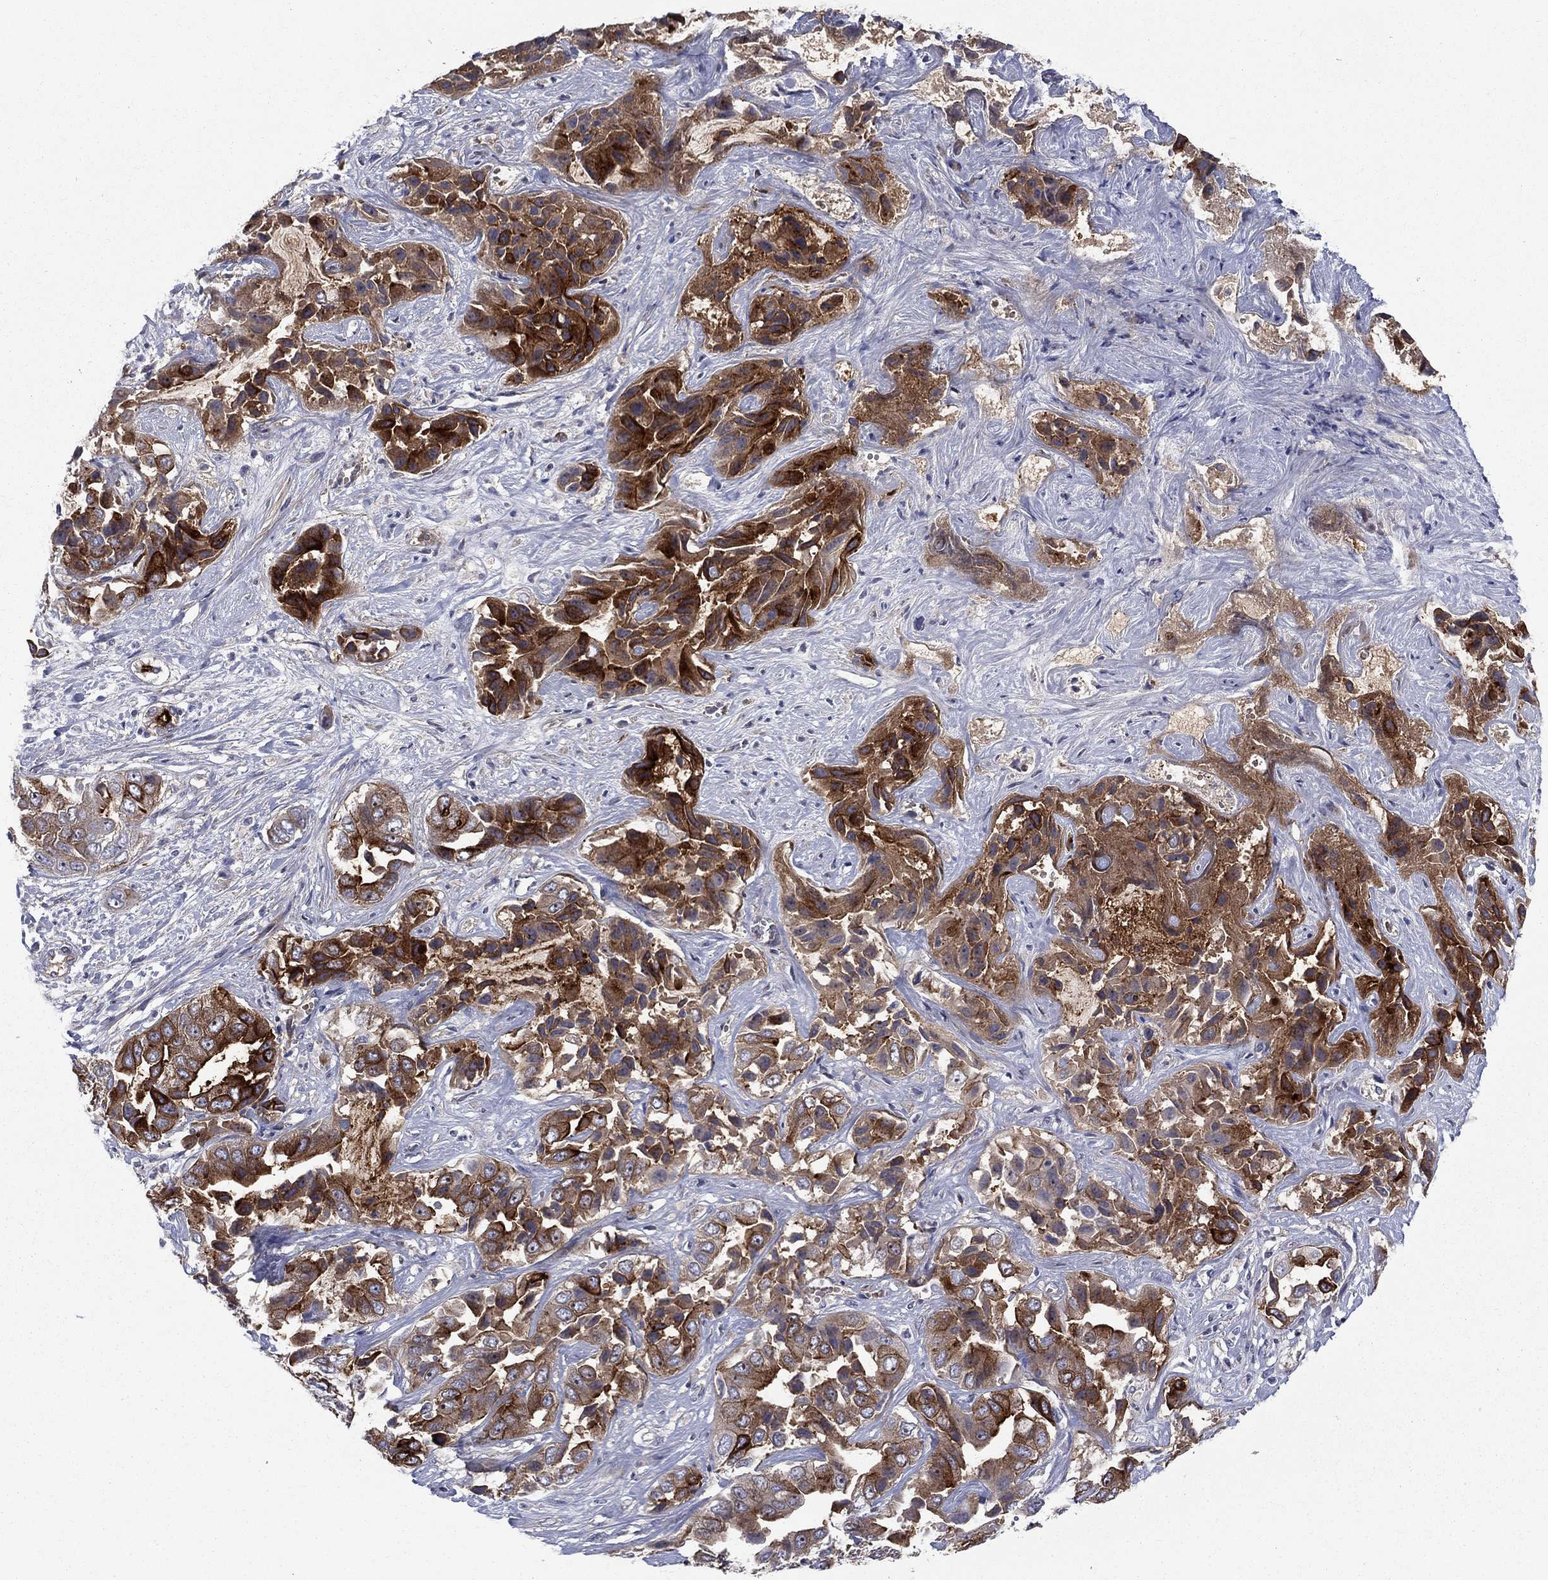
{"staining": {"intensity": "strong", "quantity": "25%-75%", "location": "cytoplasmic/membranous"}, "tissue": "liver cancer", "cell_type": "Tumor cells", "image_type": "cancer", "snomed": [{"axis": "morphology", "description": "Cholangiocarcinoma"}, {"axis": "topography", "description": "Liver"}], "caption": "Human liver cholangiocarcinoma stained for a protein (brown) demonstrates strong cytoplasmic/membranous positive expression in about 25%-75% of tumor cells.", "gene": "SLC1A1", "patient": {"sex": "female", "age": 52}}